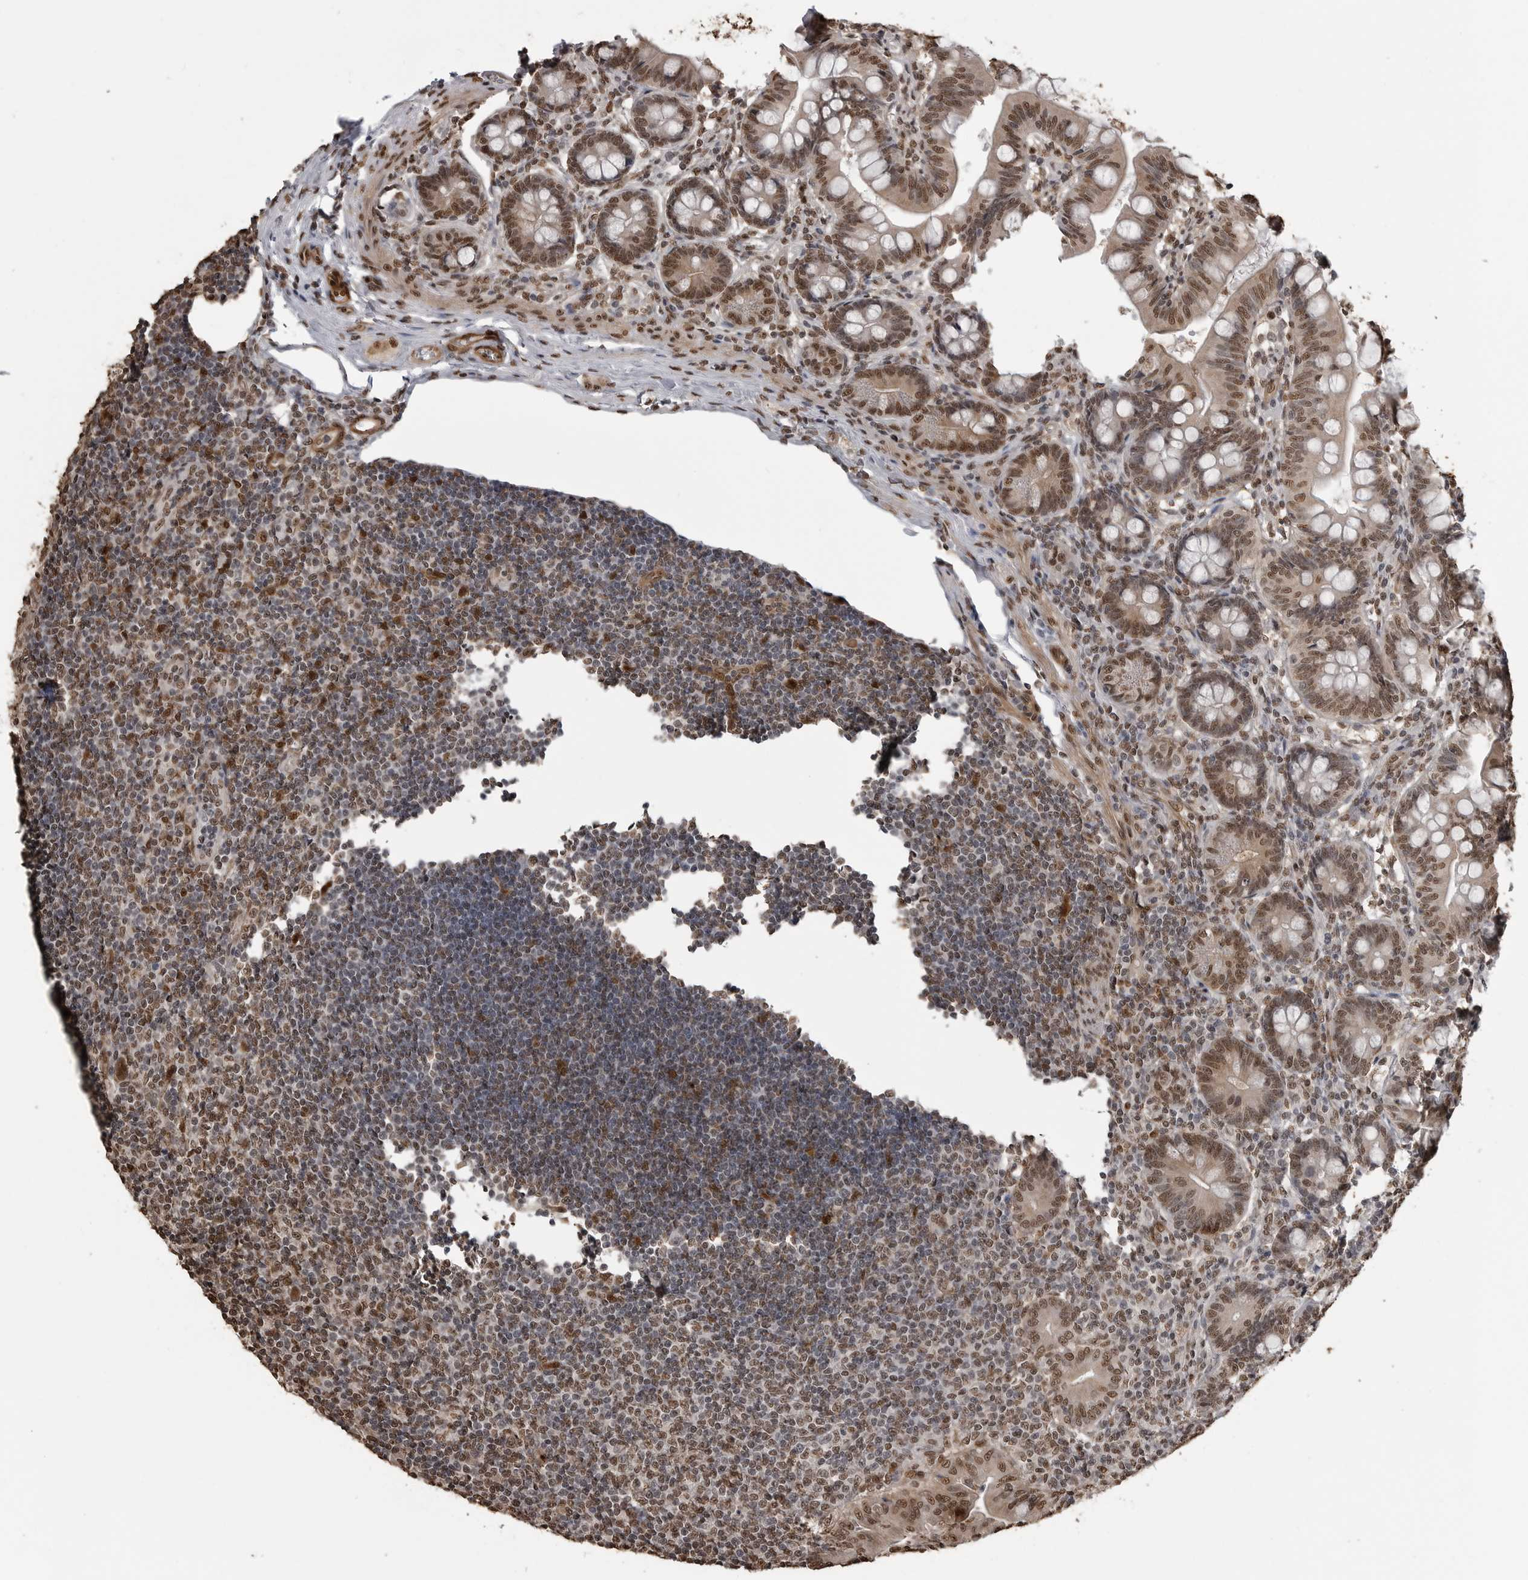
{"staining": {"intensity": "moderate", "quantity": ">75%", "location": "nuclear"}, "tissue": "small intestine", "cell_type": "Glandular cells", "image_type": "normal", "snomed": [{"axis": "morphology", "description": "Normal tissue, NOS"}, {"axis": "topography", "description": "Small intestine"}], "caption": "High-magnification brightfield microscopy of normal small intestine stained with DAB (brown) and counterstained with hematoxylin (blue). glandular cells exhibit moderate nuclear expression is present in approximately>75% of cells. The staining was performed using DAB, with brown indicating positive protein expression. Nuclei are stained blue with hematoxylin.", "gene": "SMAD2", "patient": {"sex": "male", "age": 7}}